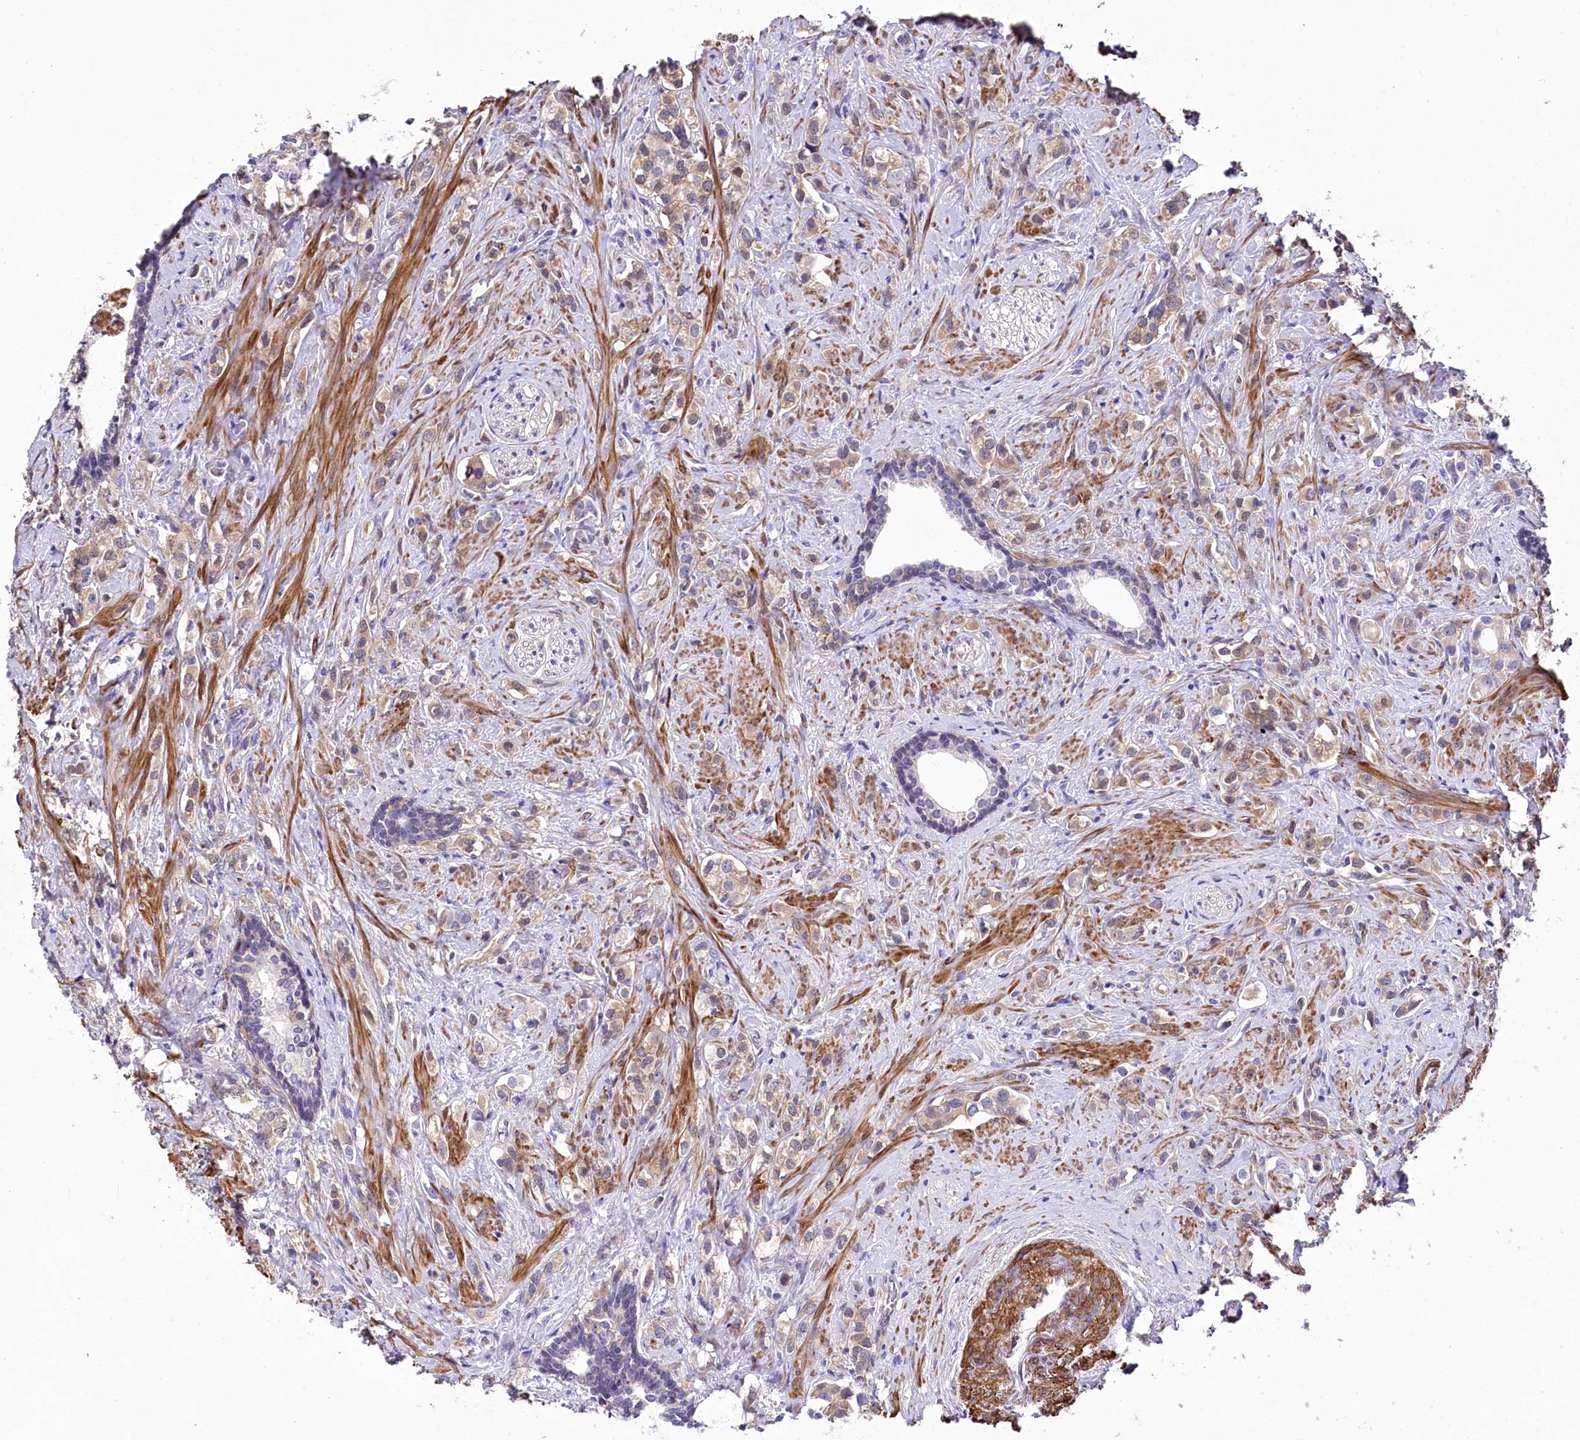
{"staining": {"intensity": "weak", "quantity": "25%-75%", "location": "cytoplasmic/membranous"}, "tissue": "prostate cancer", "cell_type": "Tumor cells", "image_type": "cancer", "snomed": [{"axis": "morphology", "description": "Adenocarcinoma, High grade"}, {"axis": "topography", "description": "Prostate"}], "caption": "A photomicrograph of human prostate high-grade adenocarcinoma stained for a protein displays weak cytoplasmic/membranous brown staining in tumor cells.", "gene": "RDH16", "patient": {"sex": "male", "age": 63}}